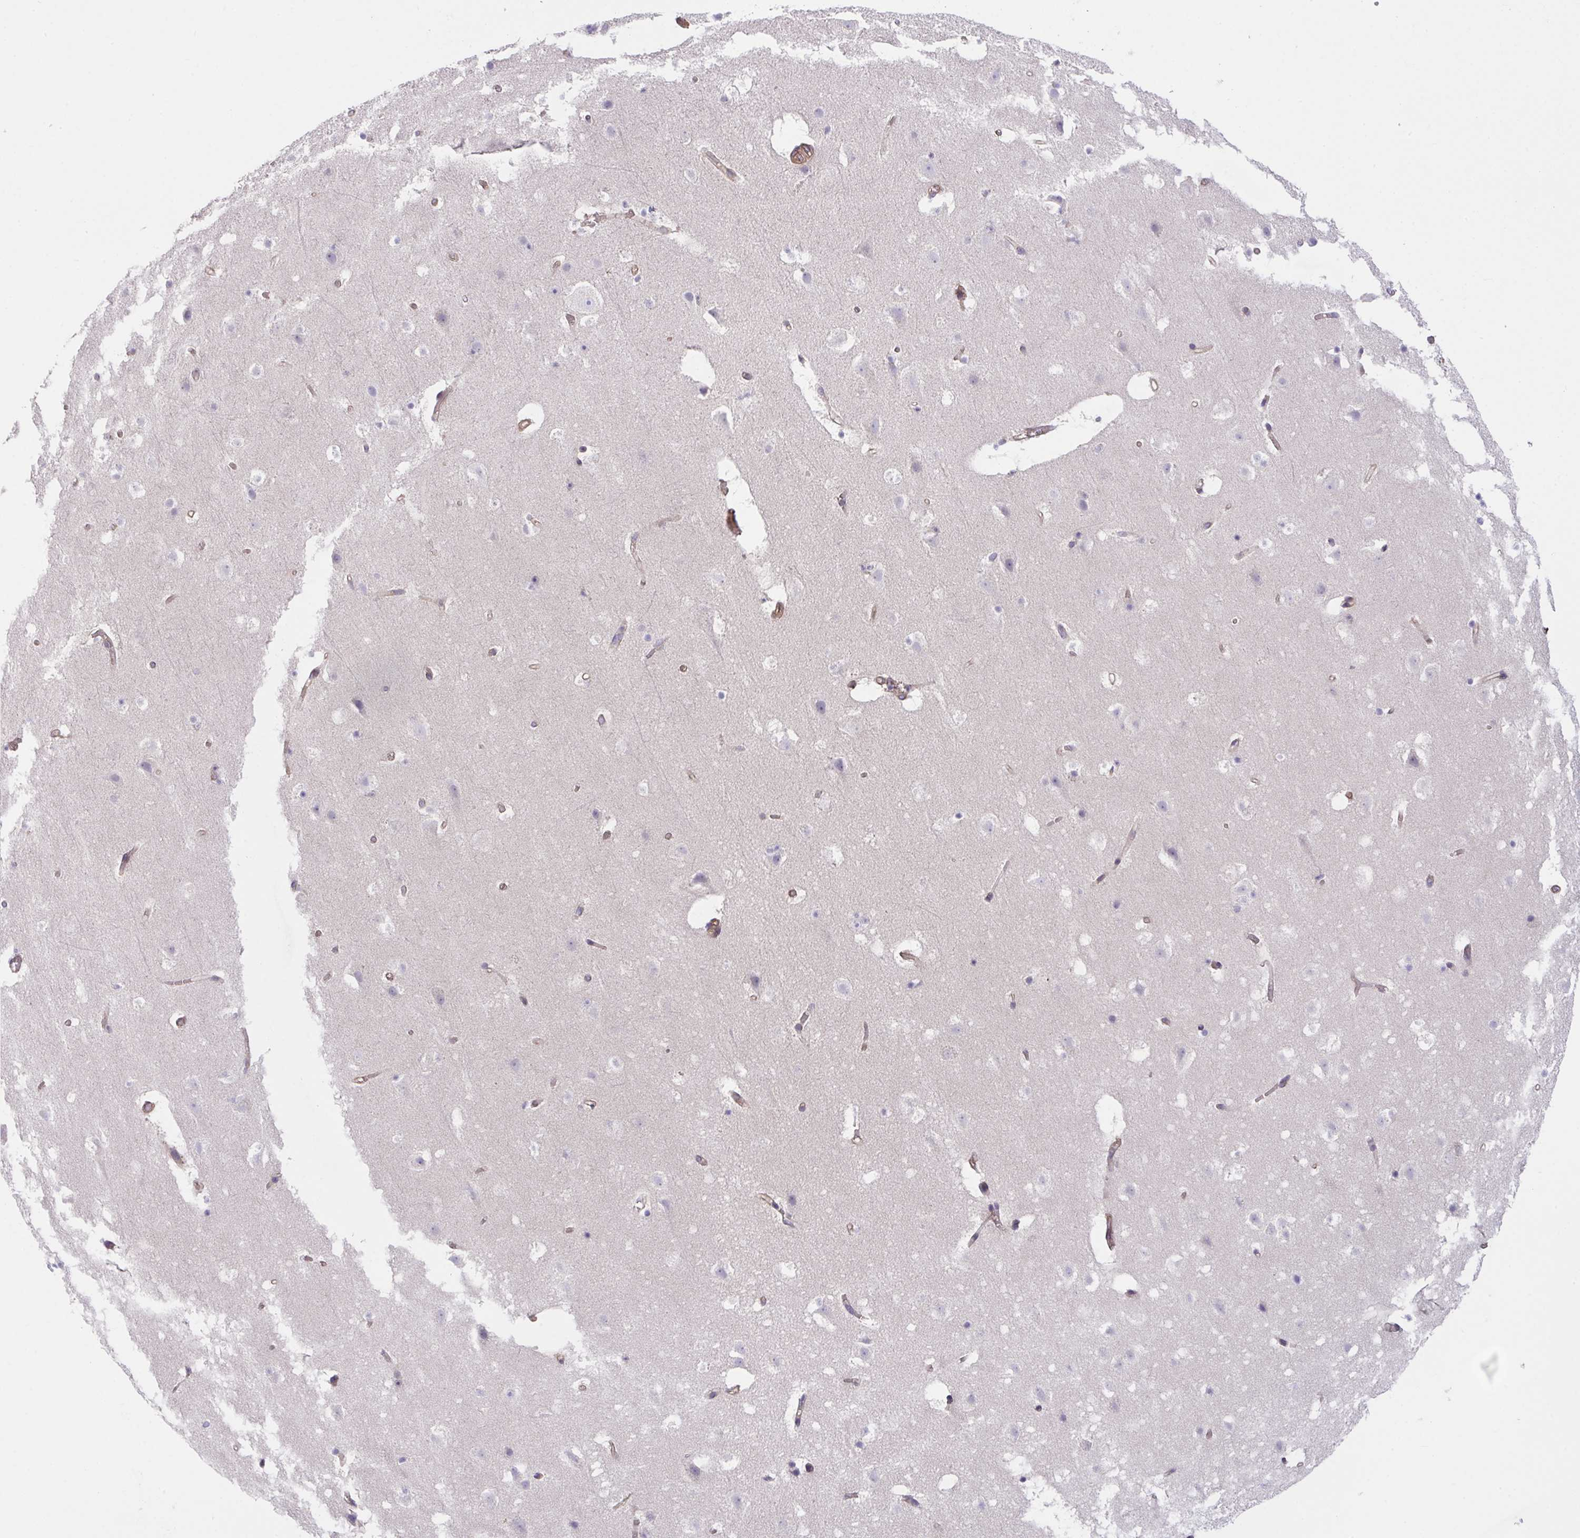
{"staining": {"intensity": "negative", "quantity": "none", "location": "none"}, "tissue": "cerebral cortex", "cell_type": "Endothelial cells", "image_type": "normal", "snomed": [{"axis": "morphology", "description": "Normal tissue, NOS"}, {"axis": "topography", "description": "Cerebral cortex"}], "caption": "Immunohistochemistry (IHC) of normal human cerebral cortex demonstrates no positivity in endothelial cells.", "gene": "RHOXF1", "patient": {"sex": "female", "age": 42}}